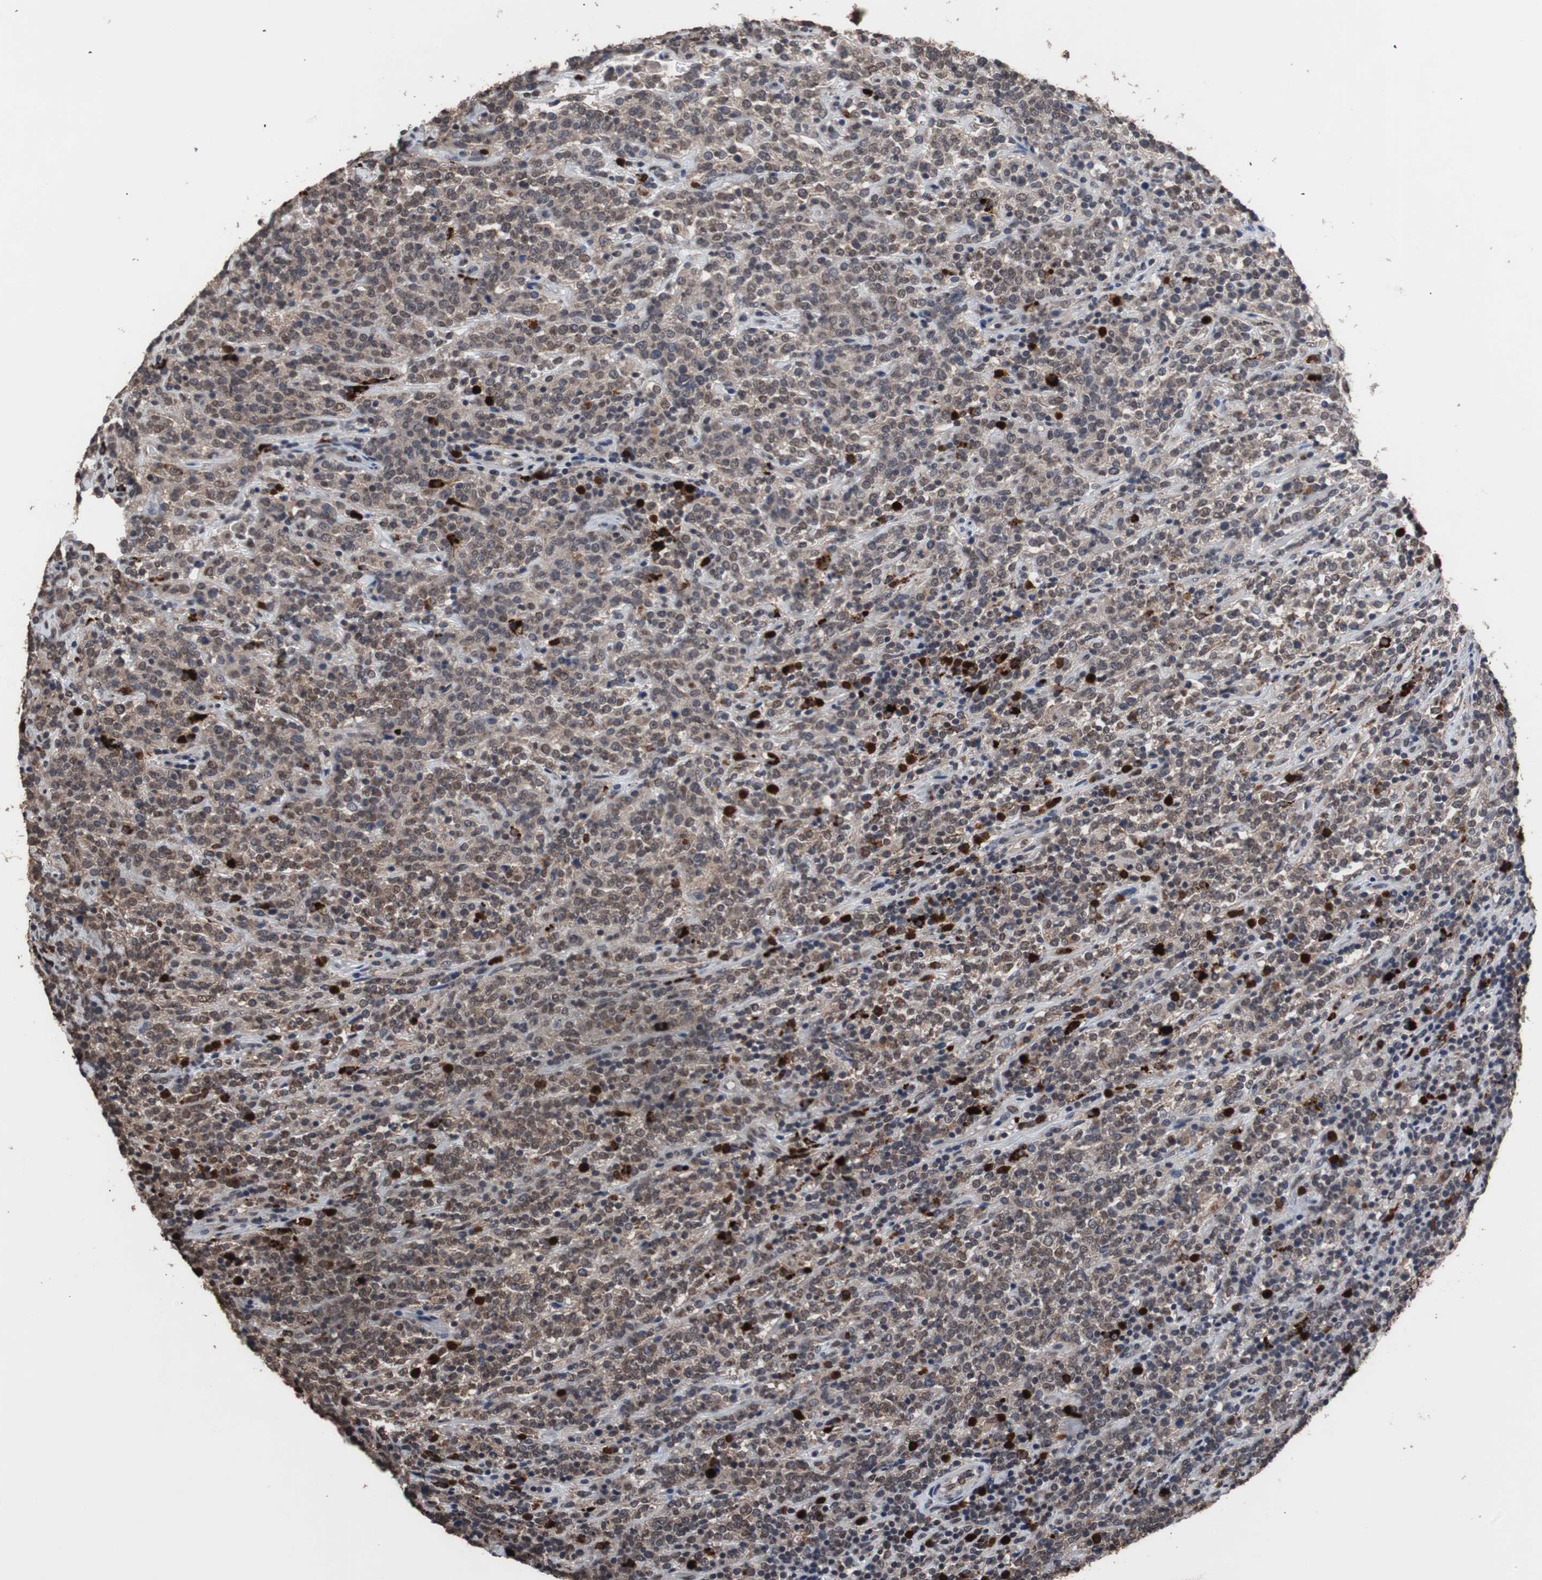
{"staining": {"intensity": "weak", "quantity": "25%-75%", "location": "nuclear"}, "tissue": "lymphoma", "cell_type": "Tumor cells", "image_type": "cancer", "snomed": [{"axis": "morphology", "description": "Malignant lymphoma, non-Hodgkin's type, High grade"}, {"axis": "topography", "description": "Soft tissue"}], "caption": "Human lymphoma stained with a protein marker shows weak staining in tumor cells.", "gene": "MED27", "patient": {"sex": "male", "age": 18}}